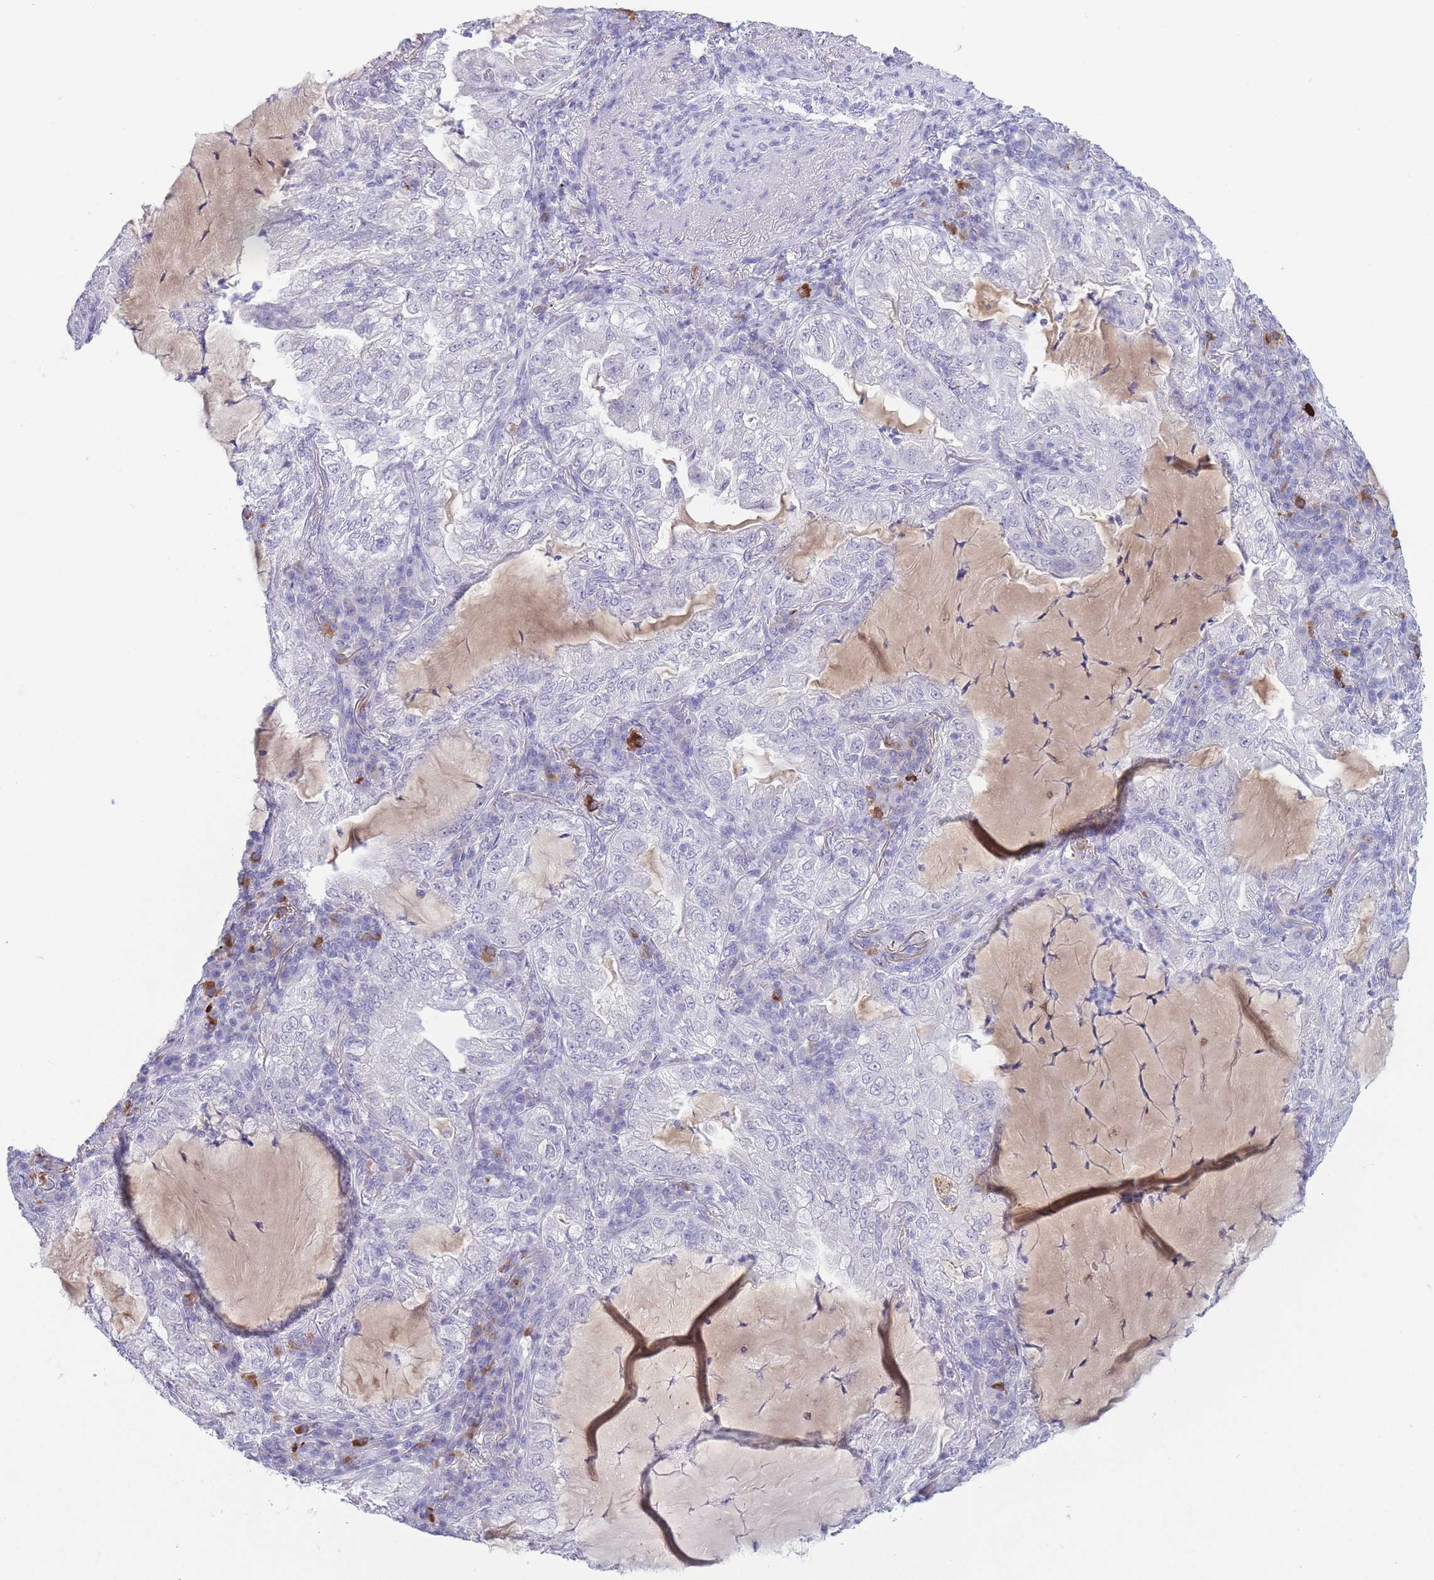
{"staining": {"intensity": "negative", "quantity": "none", "location": "none"}, "tissue": "lung cancer", "cell_type": "Tumor cells", "image_type": "cancer", "snomed": [{"axis": "morphology", "description": "Adenocarcinoma, NOS"}, {"axis": "topography", "description": "Lung"}], "caption": "This photomicrograph is of lung cancer (adenocarcinoma) stained with IHC to label a protein in brown with the nuclei are counter-stained blue. There is no positivity in tumor cells.", "gene": "ASAP3", "patient": {"sex": "female", "age": 73}}